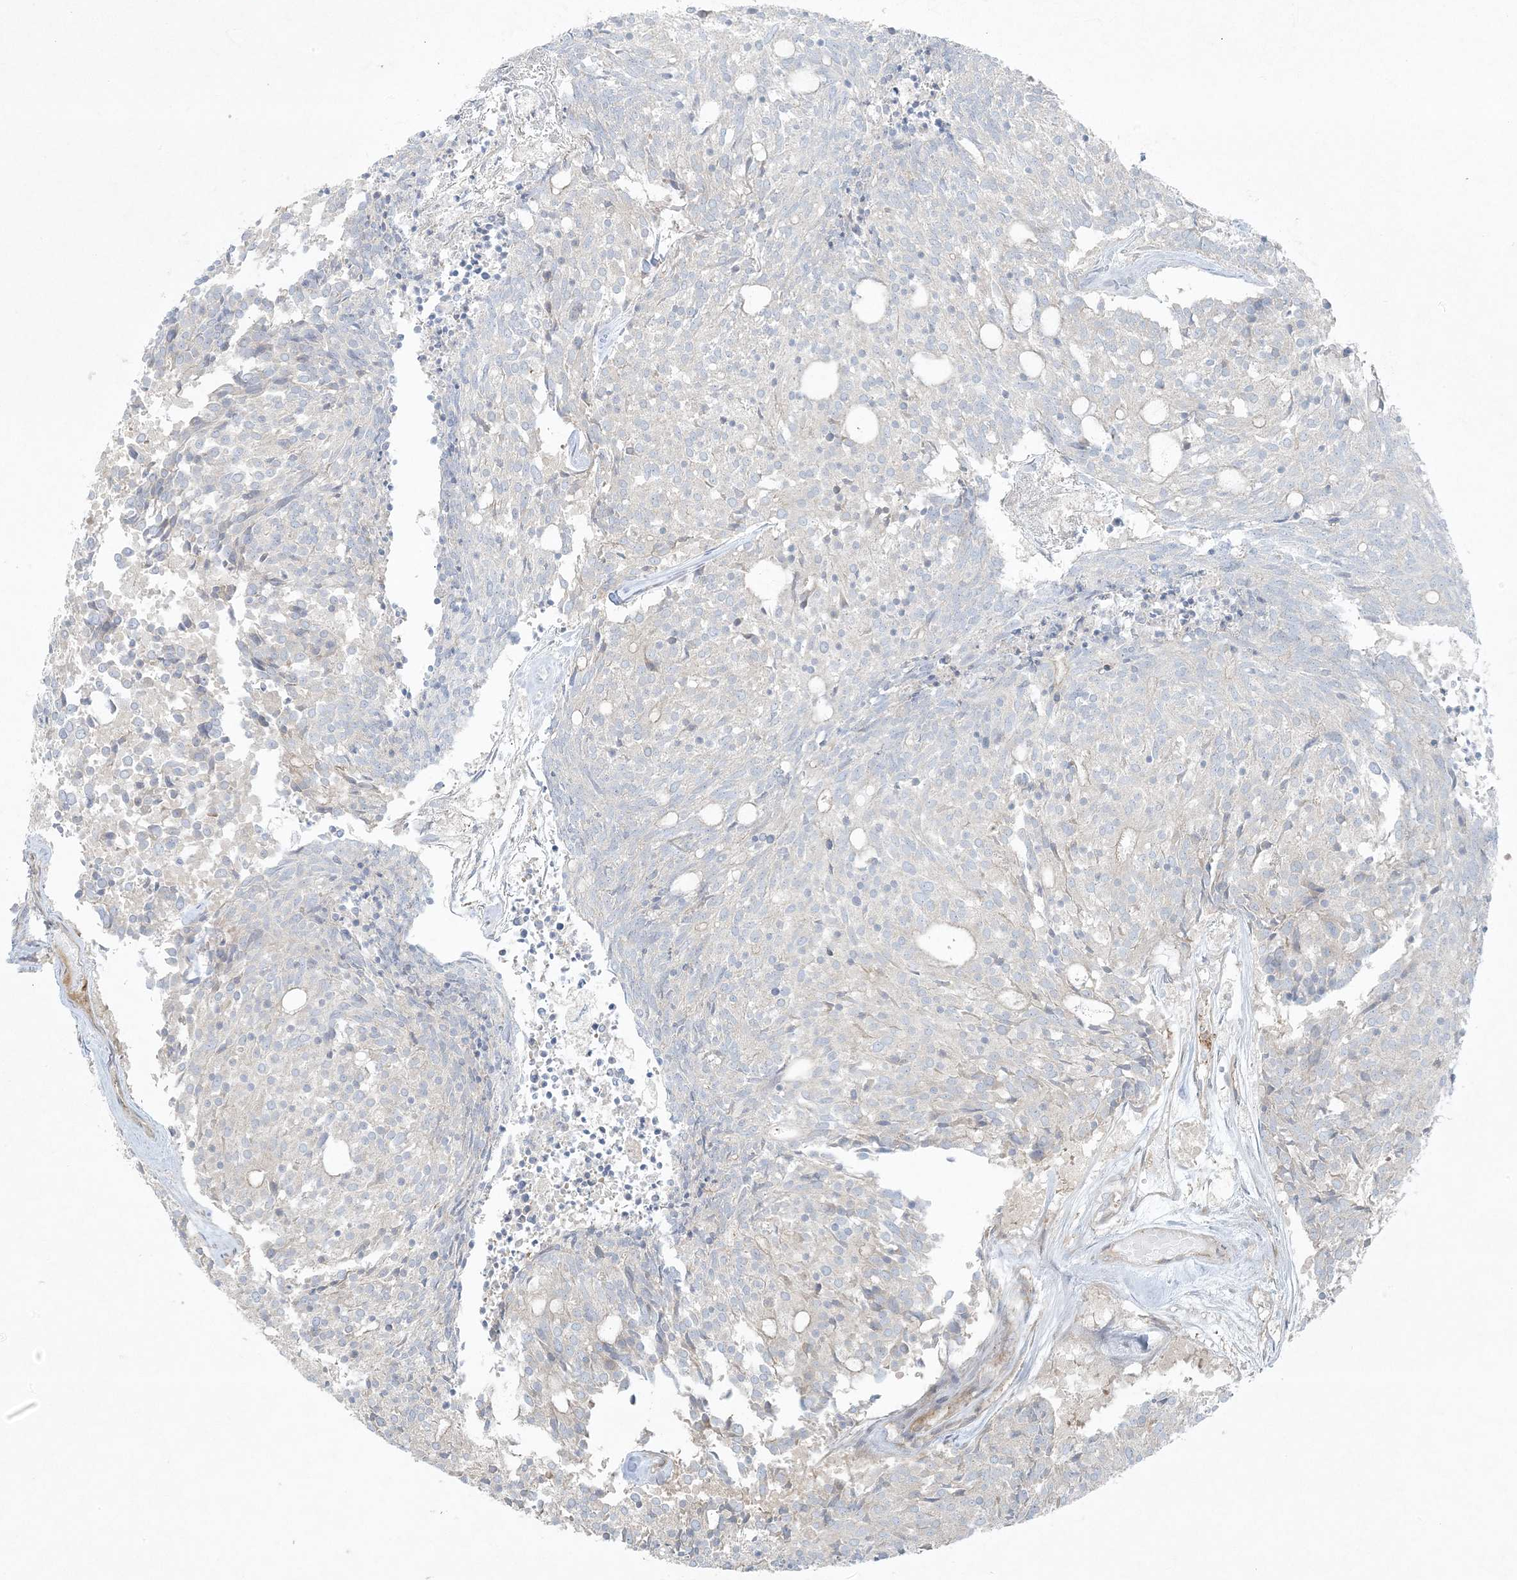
{"staining": {"intensity": "negative", "quantity": "none", "location": "none"}, "tissue": "carcinoid", "cell_type": "Tumor cells", "image_type": "cancer", "snomed": [{"axis": "morphology", "description": "Carcinoid, malignant, NOS"}, {"axis": "topography", "description": "Pancreas"}], "caption": "This micrograph is of carcinoid (malignant) stained with immunohistochemistry (IHC) to label a protein in brown with the nuclei are counter-stained blue. There is no positivity in tumor cells. Nuclei are stained in blue.", "gene": "PIK3R4", "patient": {"sex": "female", "age": 54}}